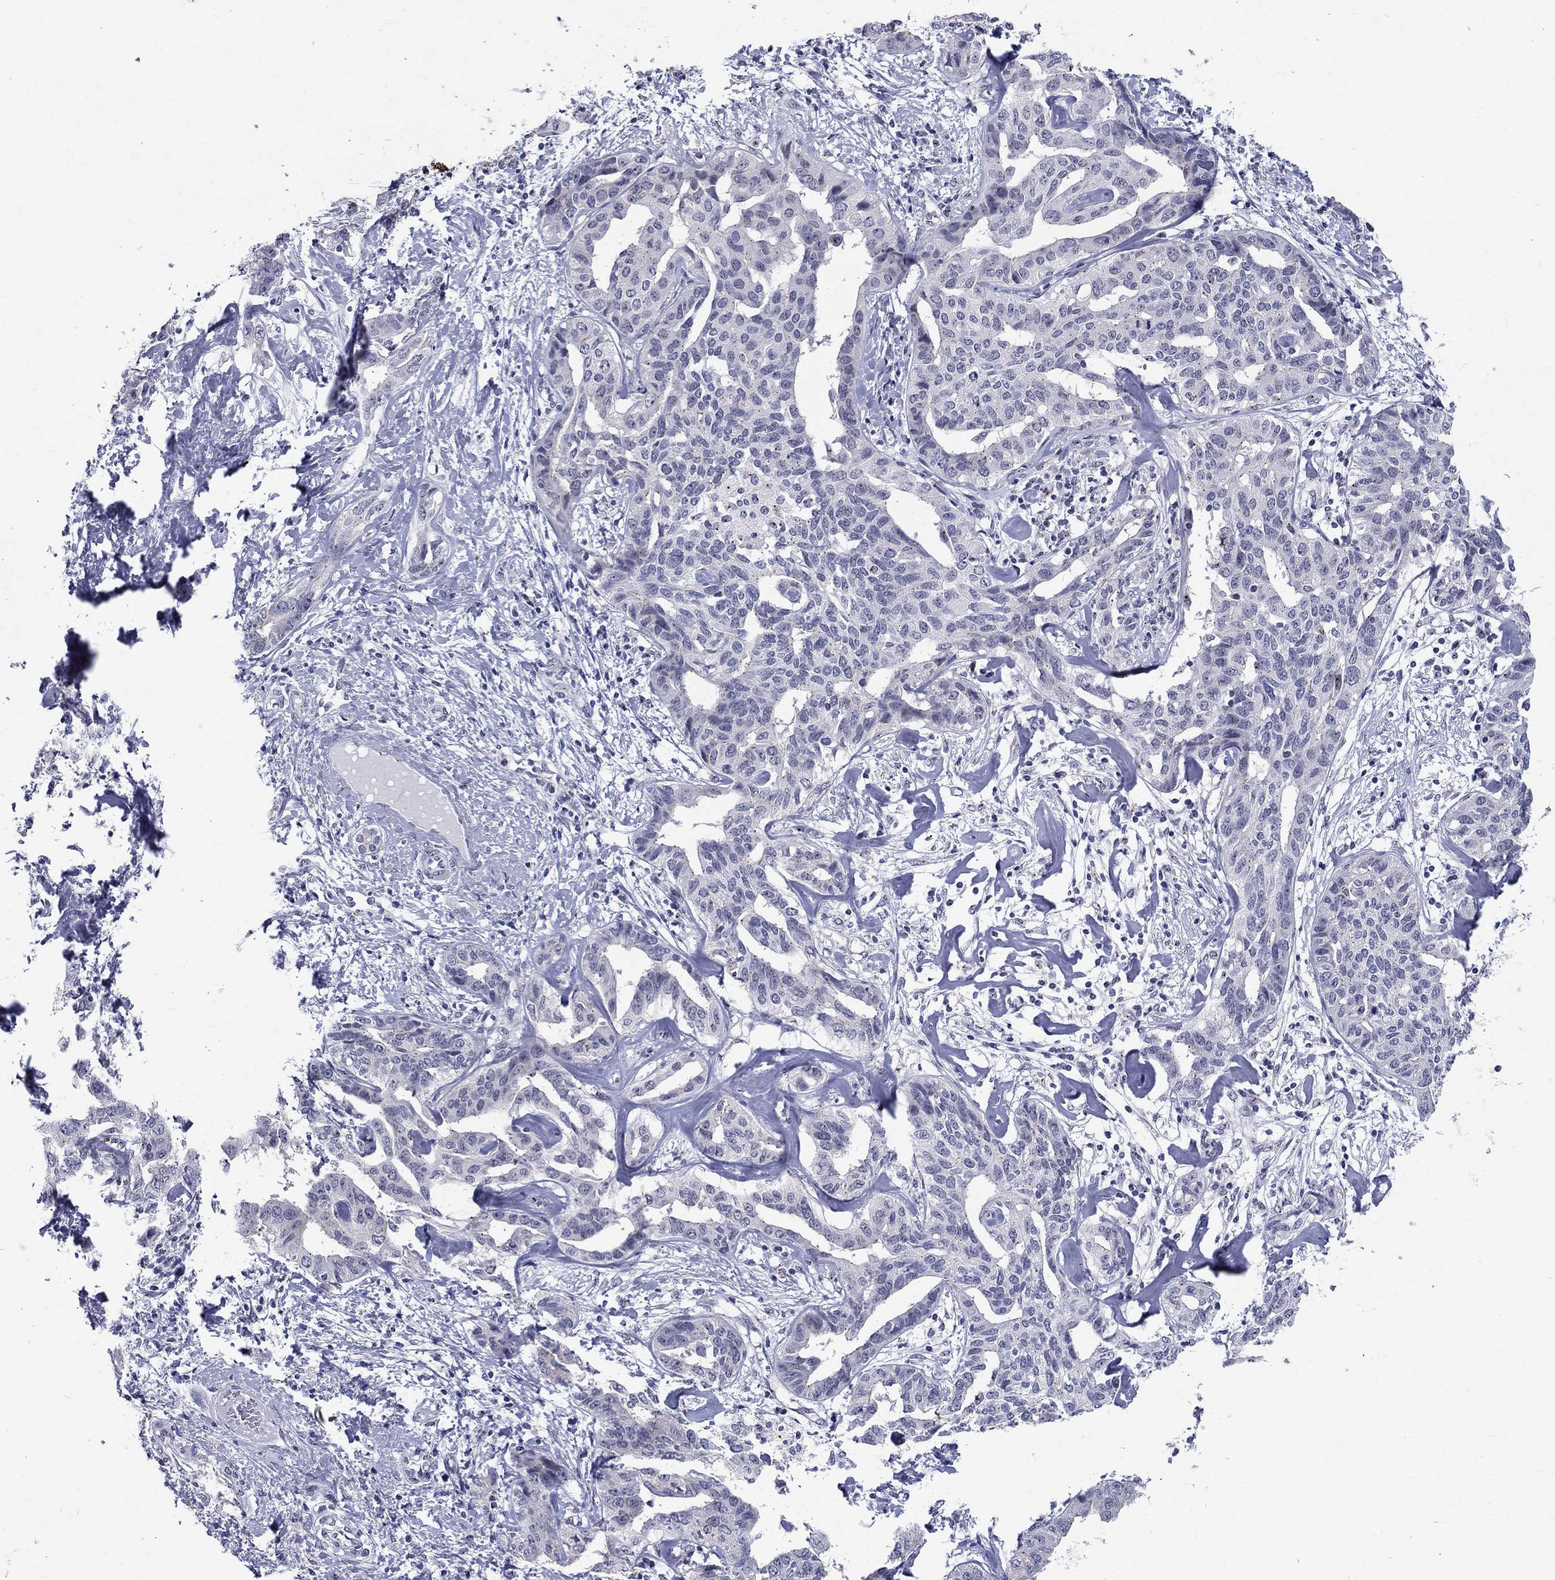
{"staining": {"intensity": "negative", "quantity": "none", "location": "none"}, "tissue": "liver cancer", "cell_type": "Tumor cells", "image_type": "cancer", "snomed": [{"axis": "morphology", "description": "Cholangiocarcinoma"}, {"axis": "topography", "description": "Liver"}], "caption": "The immunohistochemistry (IHC) micrograph has no significant positivity in tumor cells of cholangiocarcinoma (liver) tissue.", "gene": "CEP43", "patient": {"sex": "male", "age": 59}}